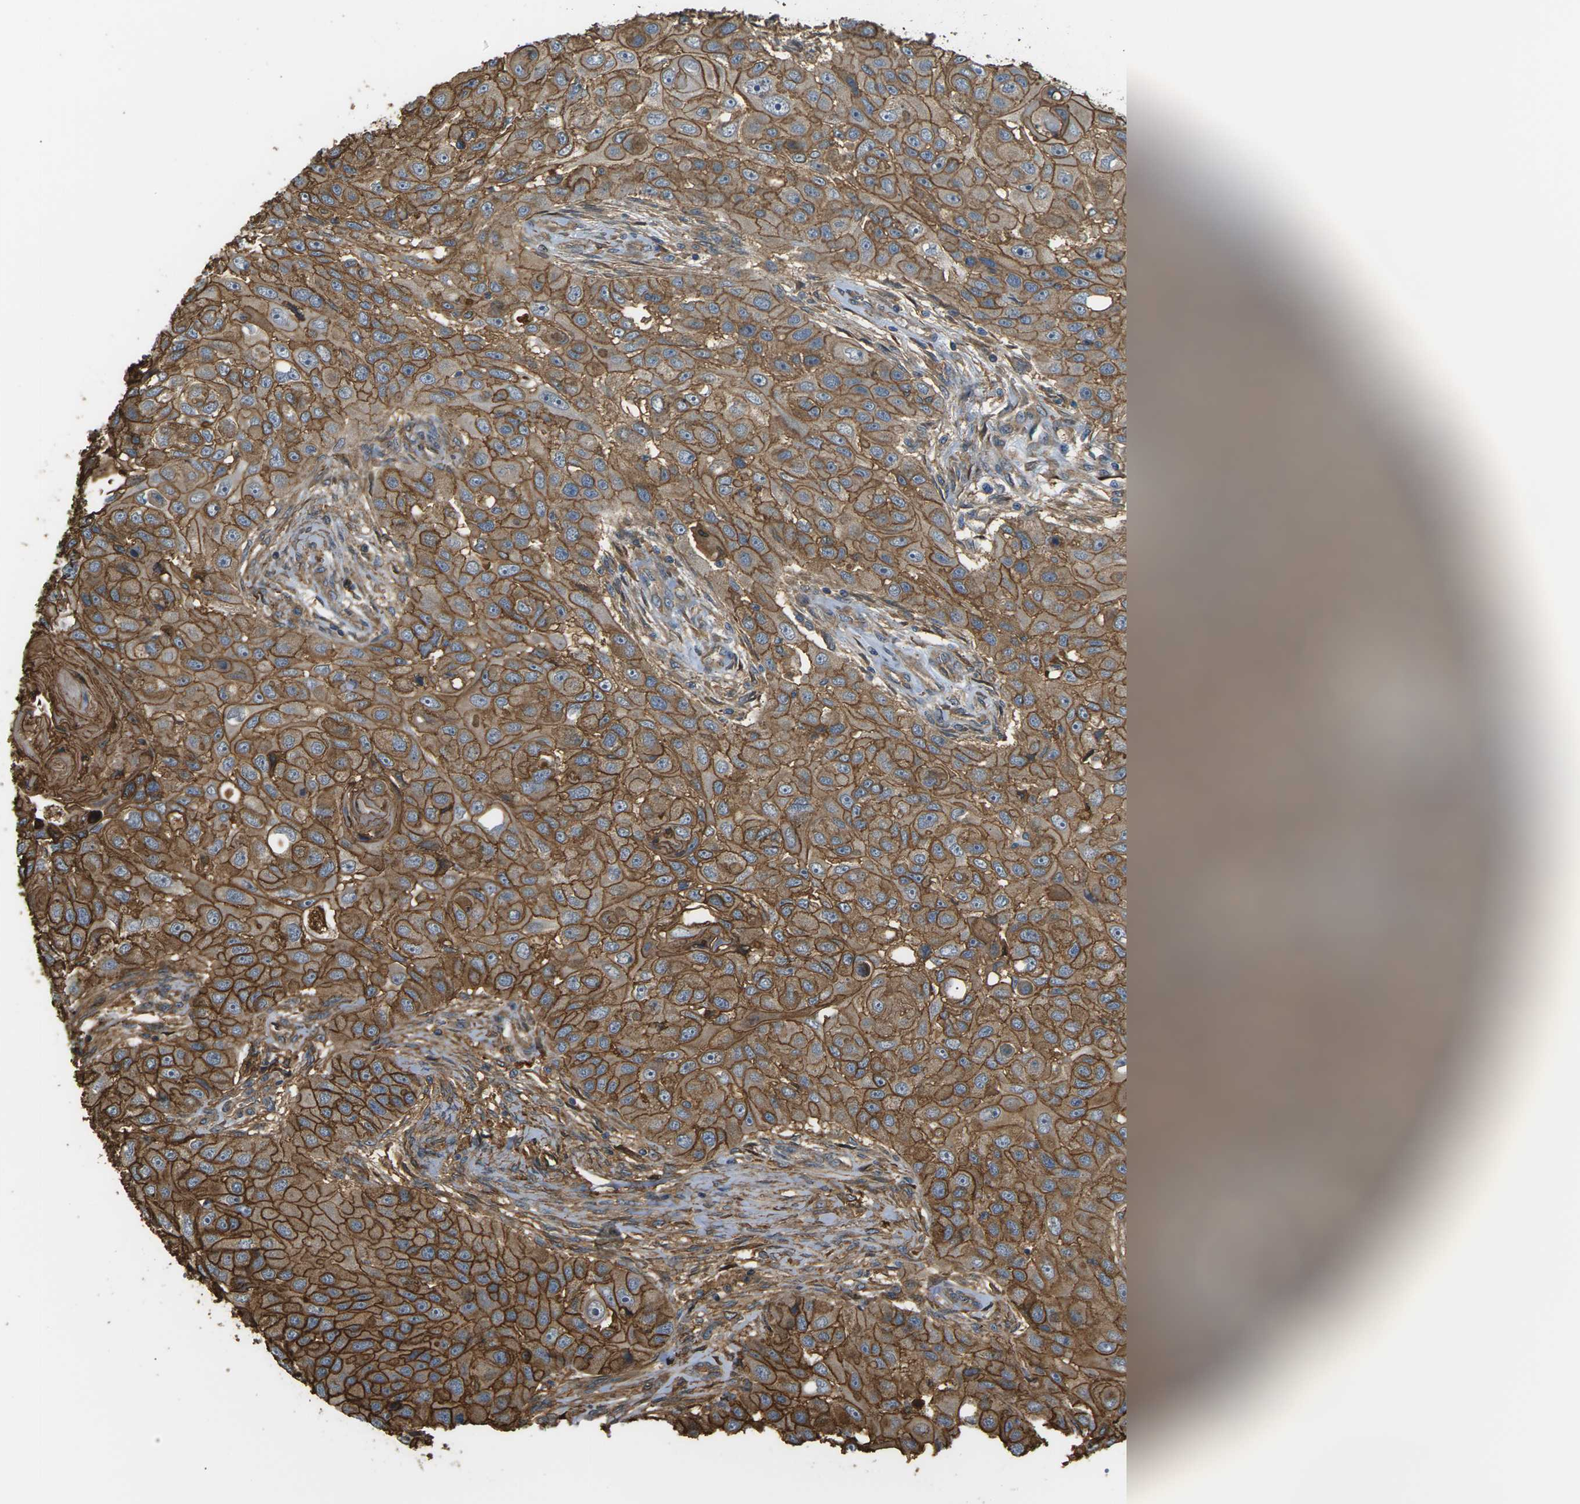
{"staining": {"intensity": "moderate", "quantity": ">75%", "location": "cytoplasmic/membranous"}, "tissue": "head and neck cancer", "cell_type": "Tumor cells", "image_type": "cancer", "snomed": [{"axis": "morphology", "description": "Normal tissue, NOS"}, {"axis": "morphology", "description": "Squamous cell carcinoma, NOS"}, {"axis": "topography", "description": "Skeletal muscle"}, {"axis": "topography", "description": "Head-Neck"}], "caption": "Protein staining demonstrates moderate cytoplasmic/membranous expression in approximately >75% of tumor cells in head and neck cancer.", "gene": "DDHD2", "patient": {"sex": "male", "age": 51}}